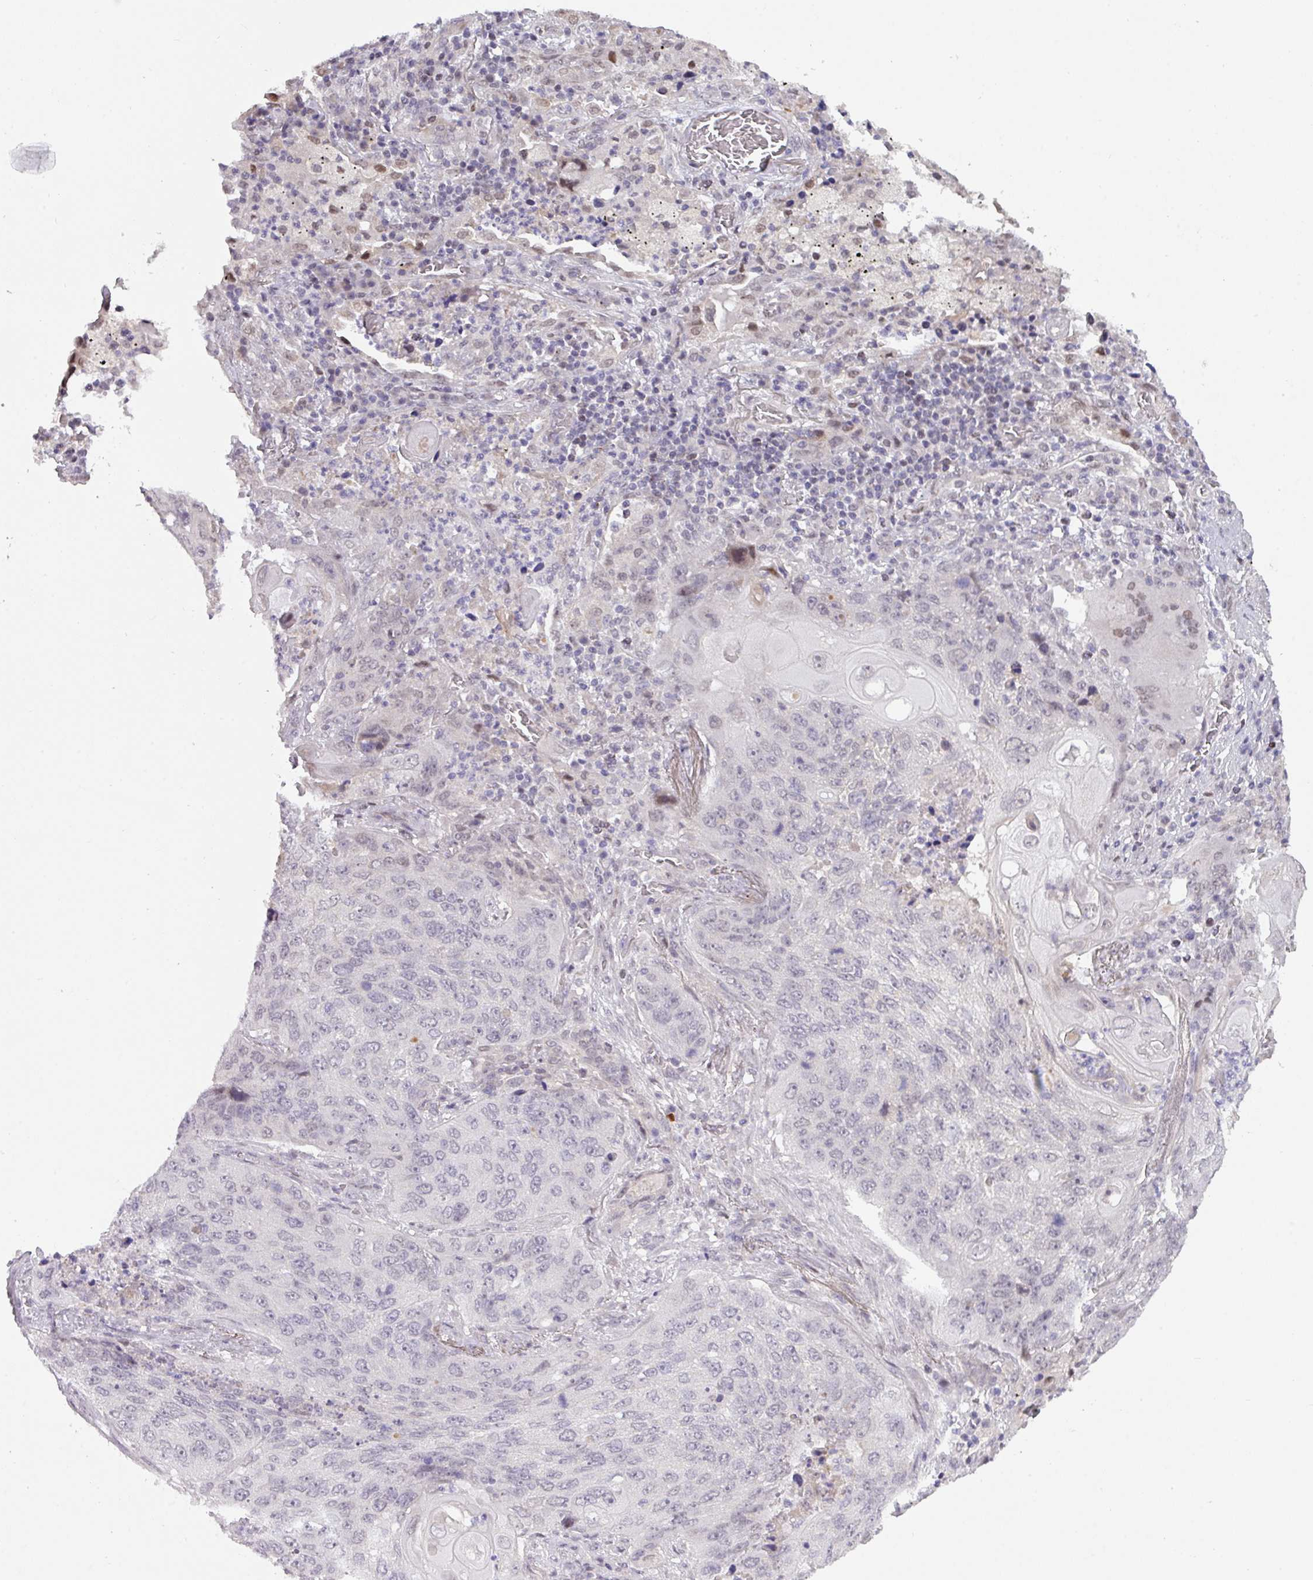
{"staining": {"intensity": "negative", "quantity": "none", "location": "none"}, "tissue": "lung cancer", "cell_type": "Tumor cells", "image_type": "cancer", "snomed": [{"axis": "morphology", "description": "Squamous cell carcinoma, NOS"}, {"axis": "topography", "description": "Lung"}], "caption": "DAB immunohistochemical staining of human squamous cell carcinoma (lung) shows no significant positivity in tumor cells.", "gene": "ANKRD13B", "patient": {"sex": "female", "age": 63}}